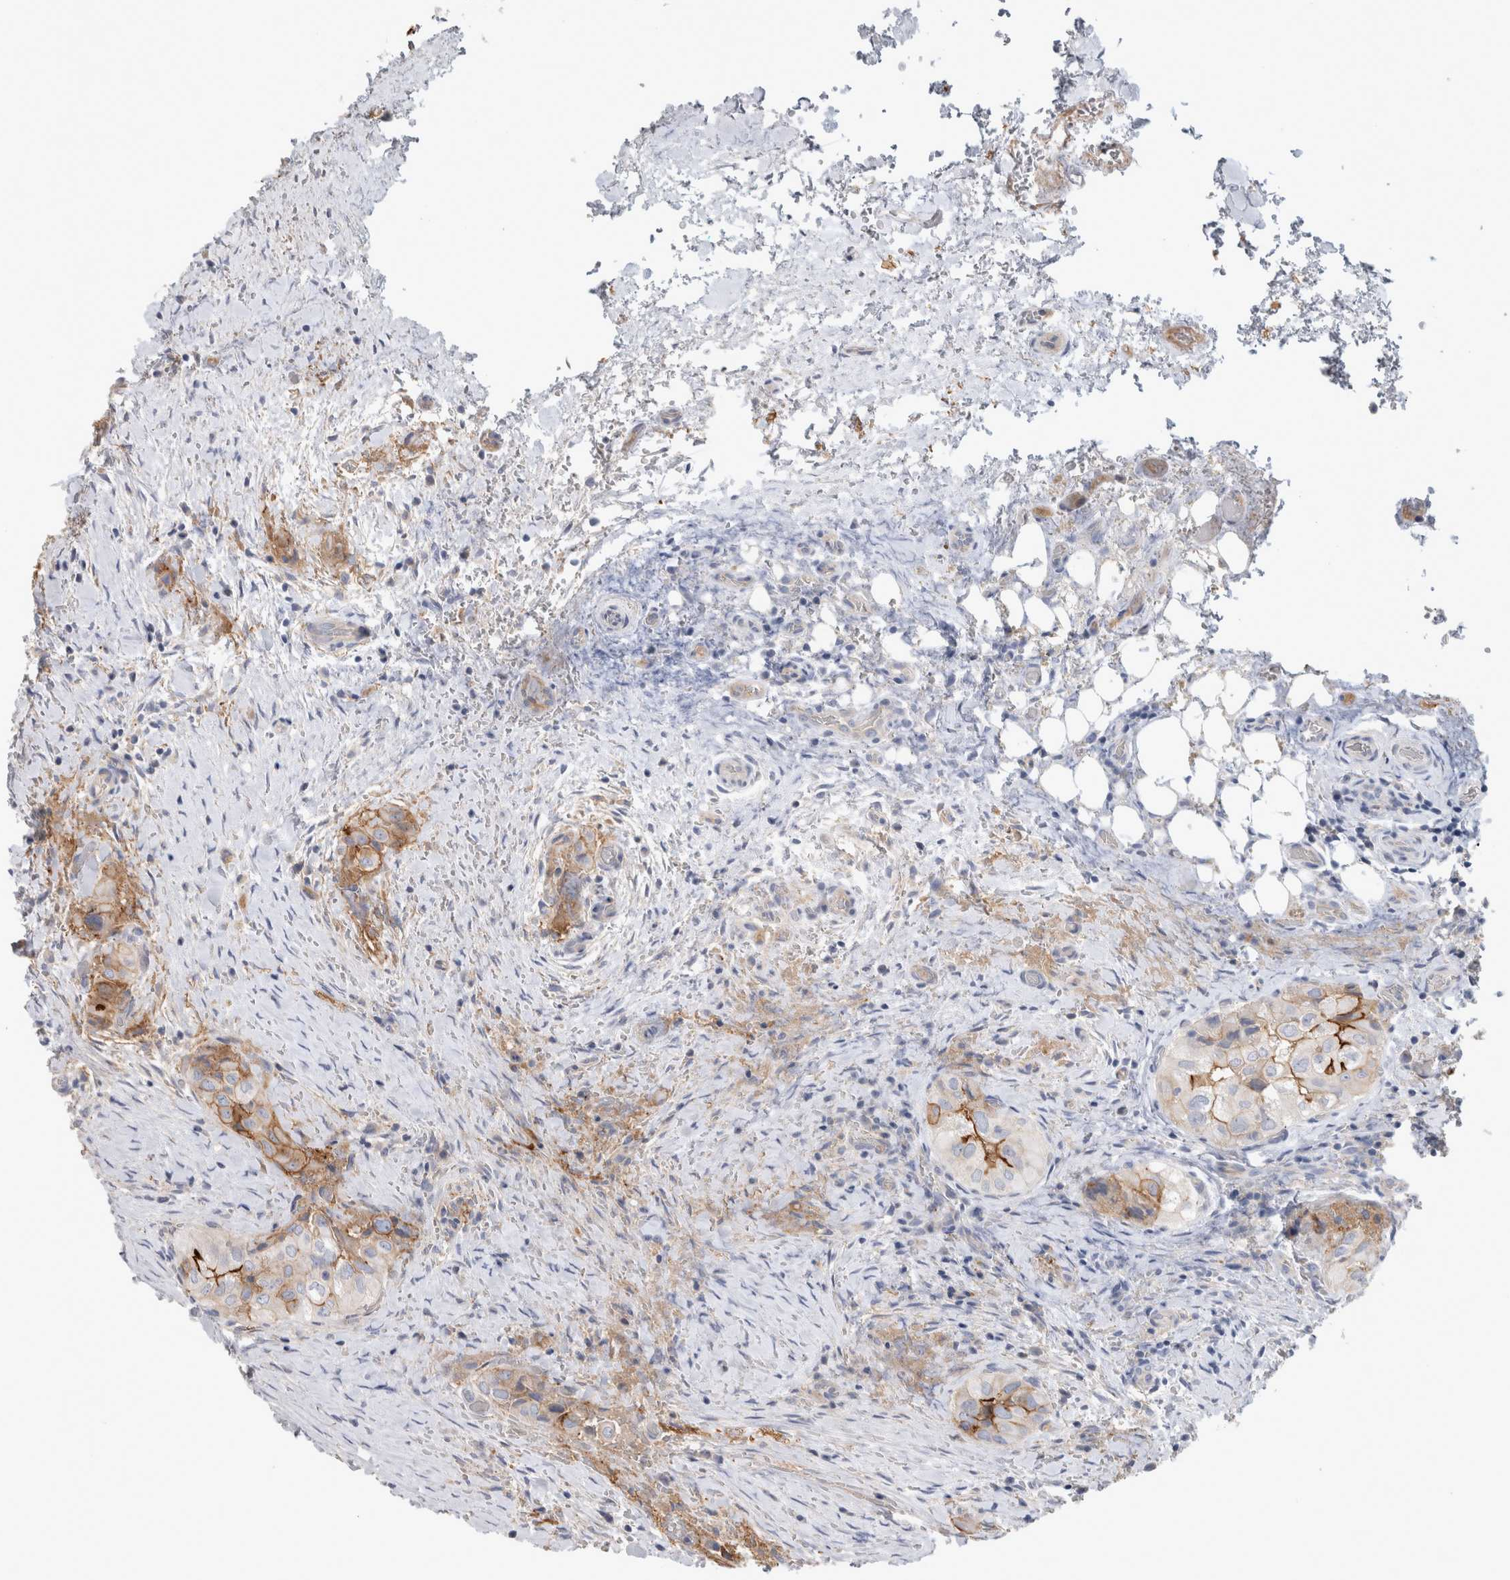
{"staining": {"intensity": "strong", "quantity": "<25%", "location": "cytoplasmic/membranous"}, "tissue": "thyroid cancer", "cell_type": "Tumor cells", "image_type": "cancer", "snomed": [{"axis": "morphology", "description": "Papillary adenocarcinoma, NOS"}, {"axis": "topography", "description": "Thyroid gland"}], "caption": "Tumor cells exhibit strong cytoplasmic/membranous staining in about <25% of cells in thyroid papillary adenocarcinoma. (Stains: DAB in brown, nuclei in blue, Microscopy: brightfield microscopy at high magnification).", "gene": "CD55", "patient": {"sex": "female", "age": 59}}